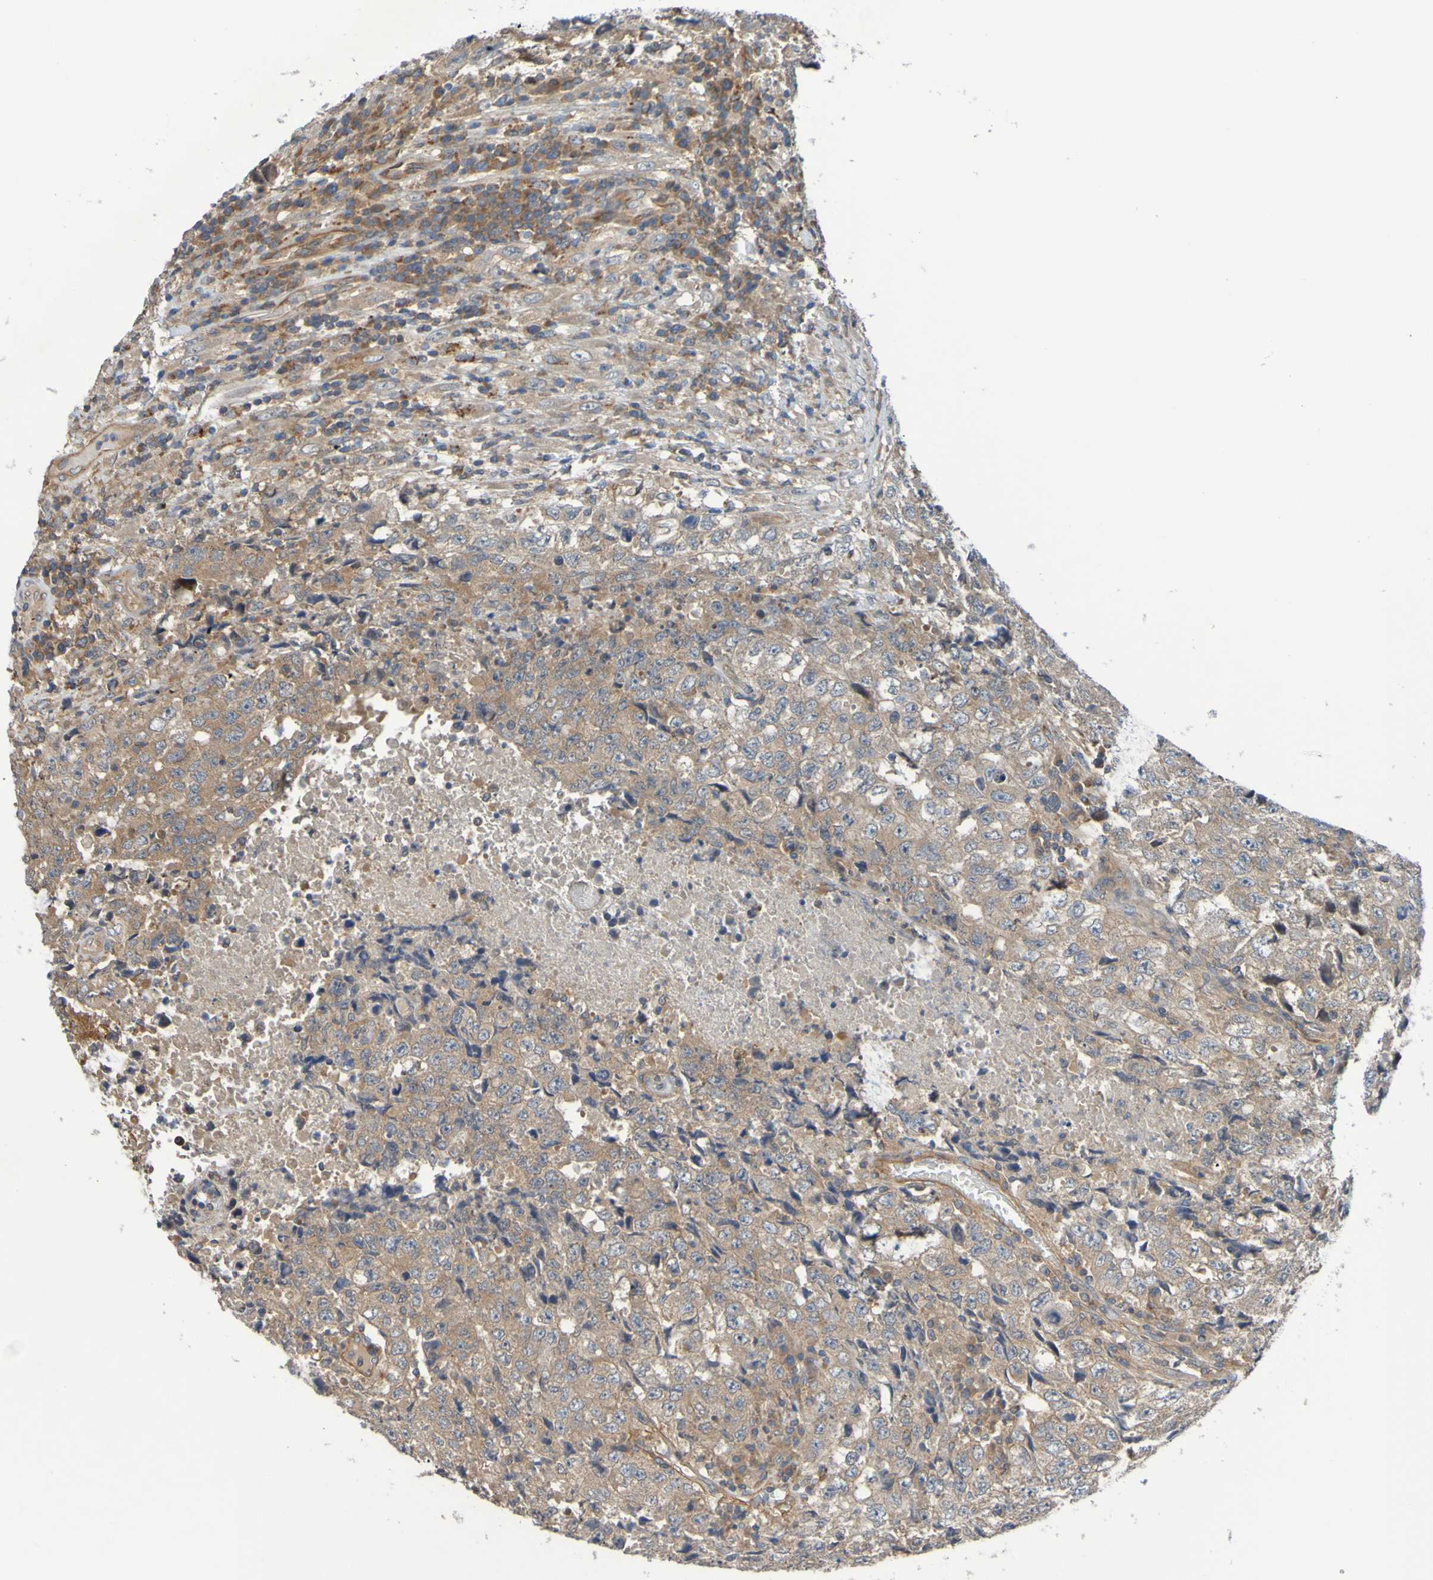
{"staining": {"intensity": "moderate", "quantity": ">75%", "location": "cytoplasmic/membranous"}, "tissue": "testis cancer", "cell_type": "Tumor cells", "image_type": "cancer", "snomed": [{"axis": "morphology", "description": "Necrosis, NOS"}, {"axis": "morphology", "description": "Carcinoma, Embryonal, NOS"}, {"axis": "topography", "description": "Testis"}], "caption": "High-magnification brightfield microscopy of testis cancer stained with DAB (3,3'-diaminobenzidine) (brown) and counterstained with hematoxylin (blue). tumor cells exhibit moderate cytoplasmic/membranous positivity is seen in approximately>75% of cells.", "gene": "SDK1", "patient": {"sex": "male", "age": 19}}